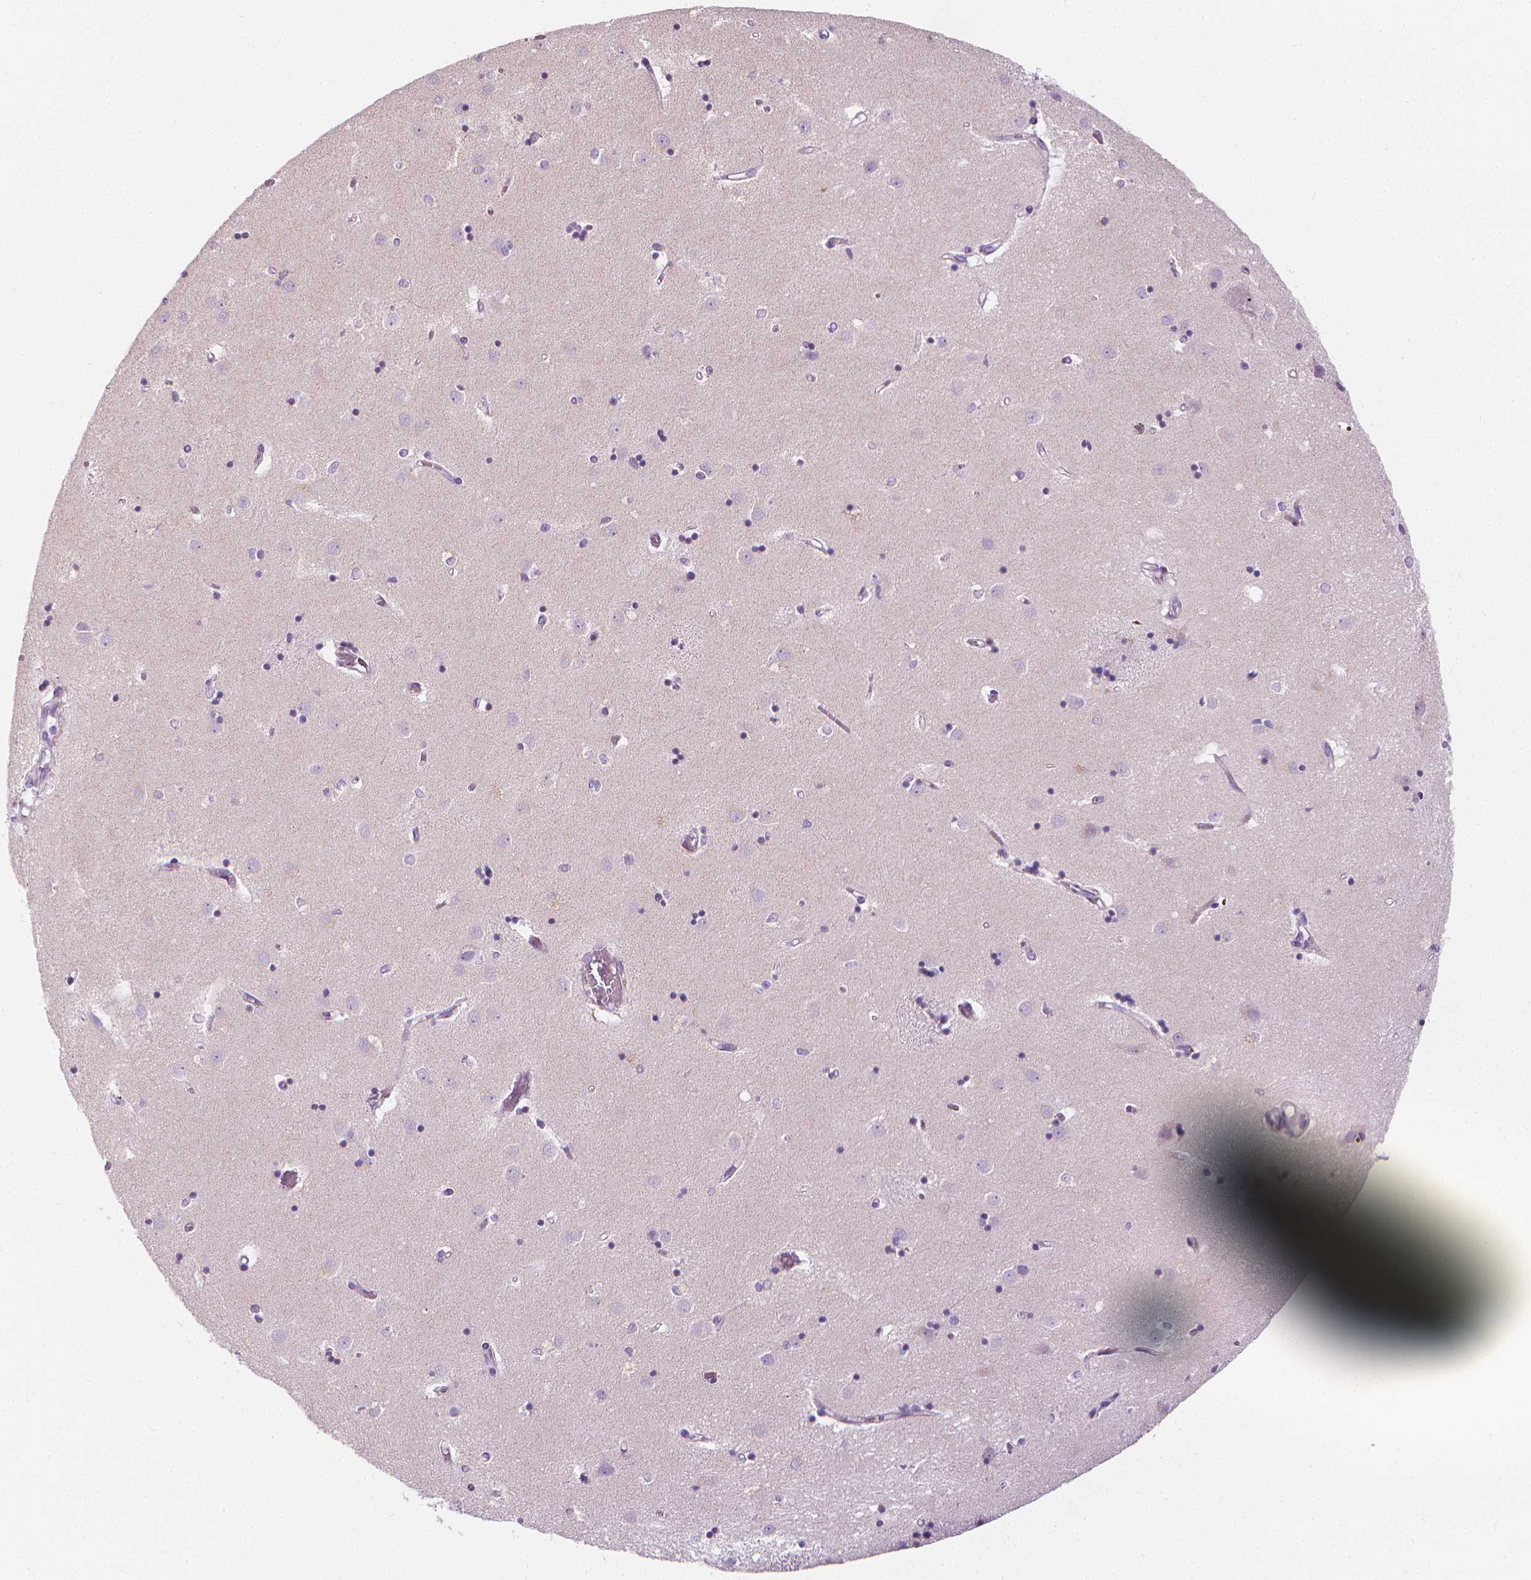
{"staining": {"intensity": "negative", "quantity": "none", "location": "none"}, "tissue": "caudate", "cell_type": "Glial cells", "image_type": "normal", "snomed": [{"axis": "morphology", "description": "Normal tissue, NOS"}, {"axis": "topography", "description": "Lateral ventricle wall"}], "caption": "A photomicrograph of human caudate is negative for staining in glial cells. (Immunohistochemistry (ihc), brightfield microscopy, high magnification).", "gene": "DCAF8L1", "patient": {"sex": "male", "age": 54}}